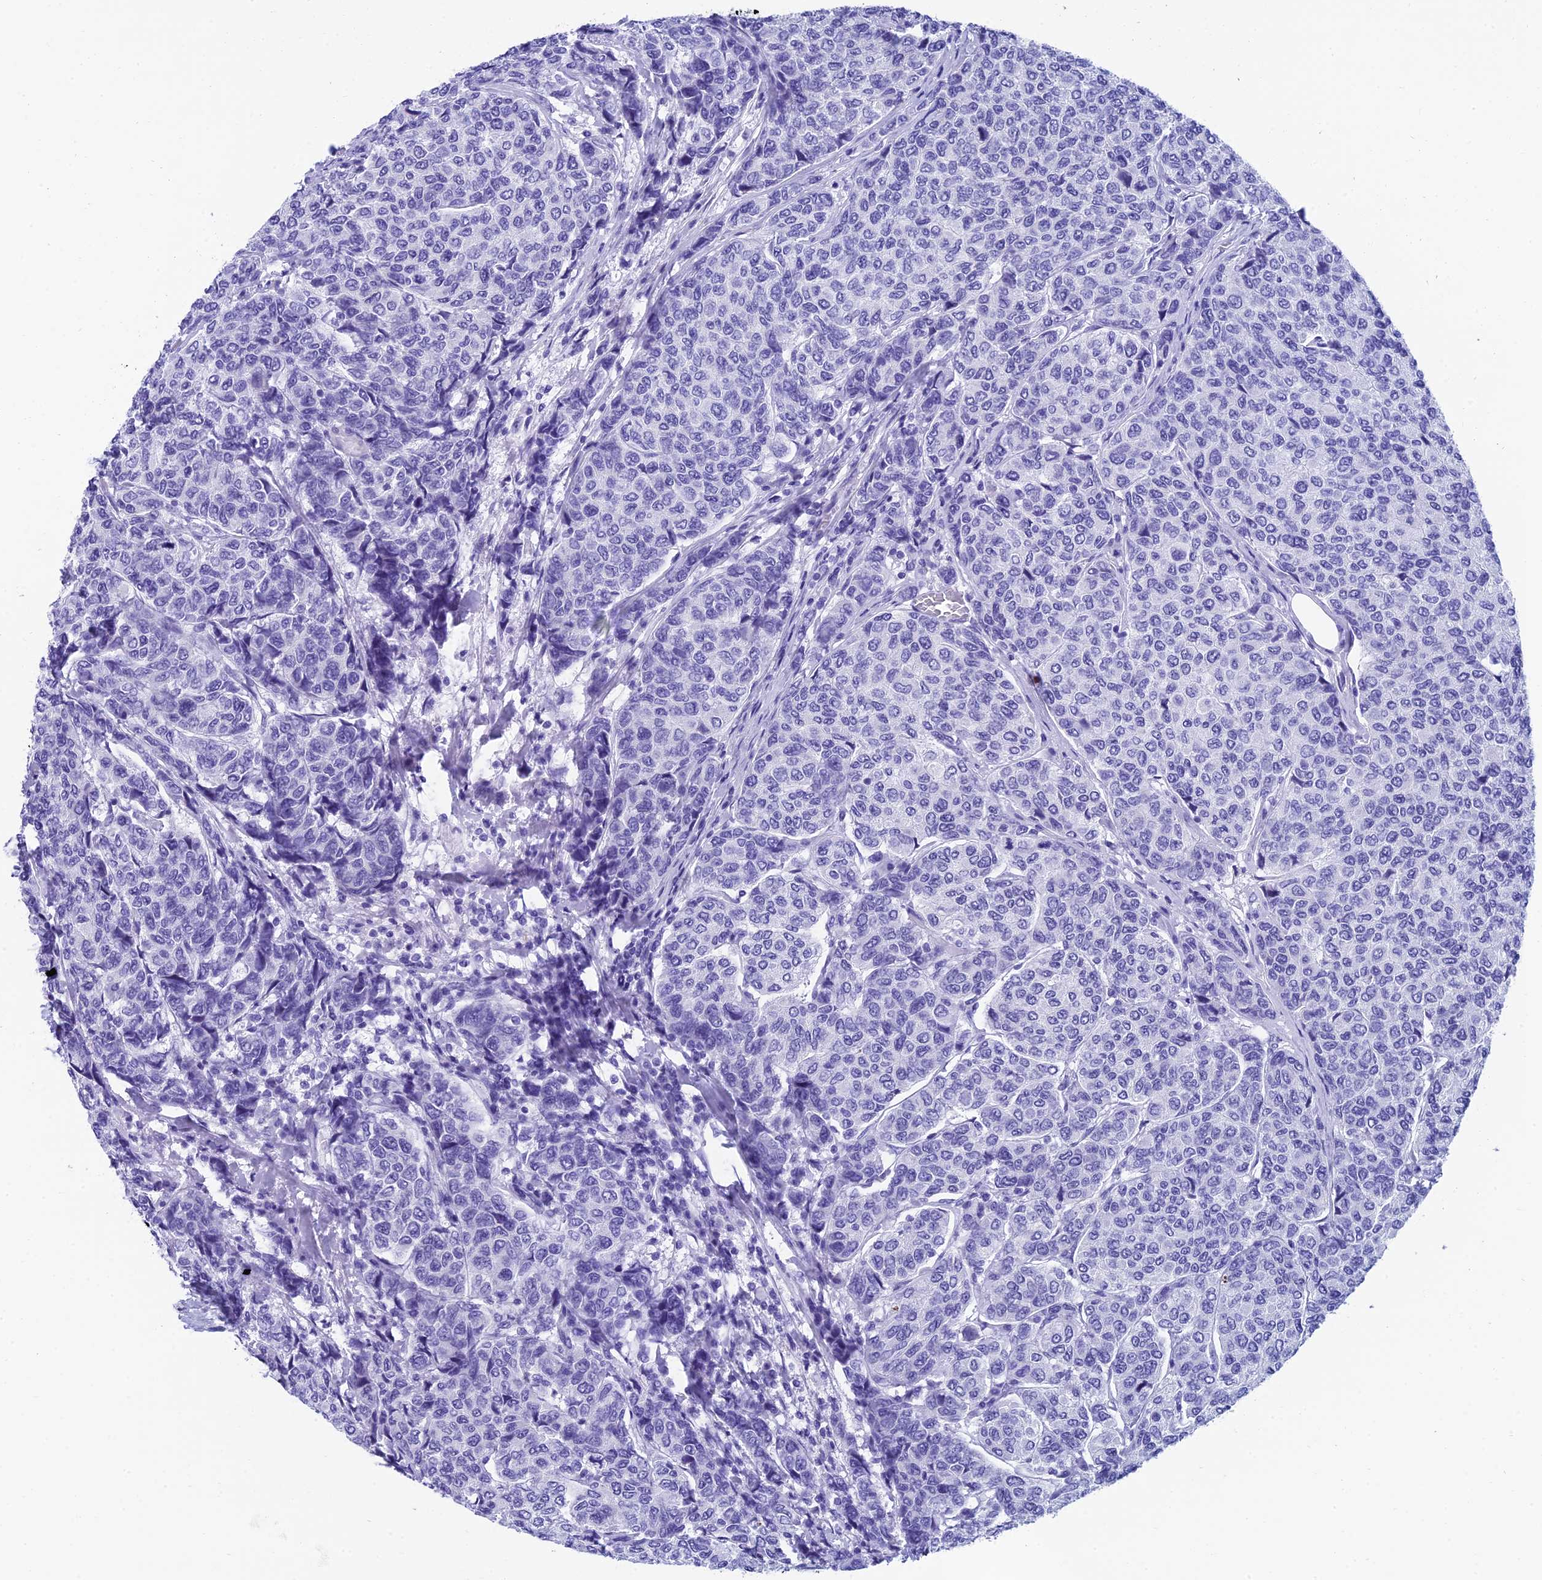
{"staining": {"intensity": "negative", "quantity": "none", "location": "none"}, "tissue": "breast cancer", "cell_type": "Tumor cells", "image_type": "cancer", "snomed": [{"axis": "morphology", "description": "Duct carcinoma"}, {"axis": "topography", "description": "Breast"}], "caption": "The micrograph shows no staining of tumor cells in intraductal carcinoma (breast).", "gene": "REEP4", "patient": {"sex": "female", "age": 55}}